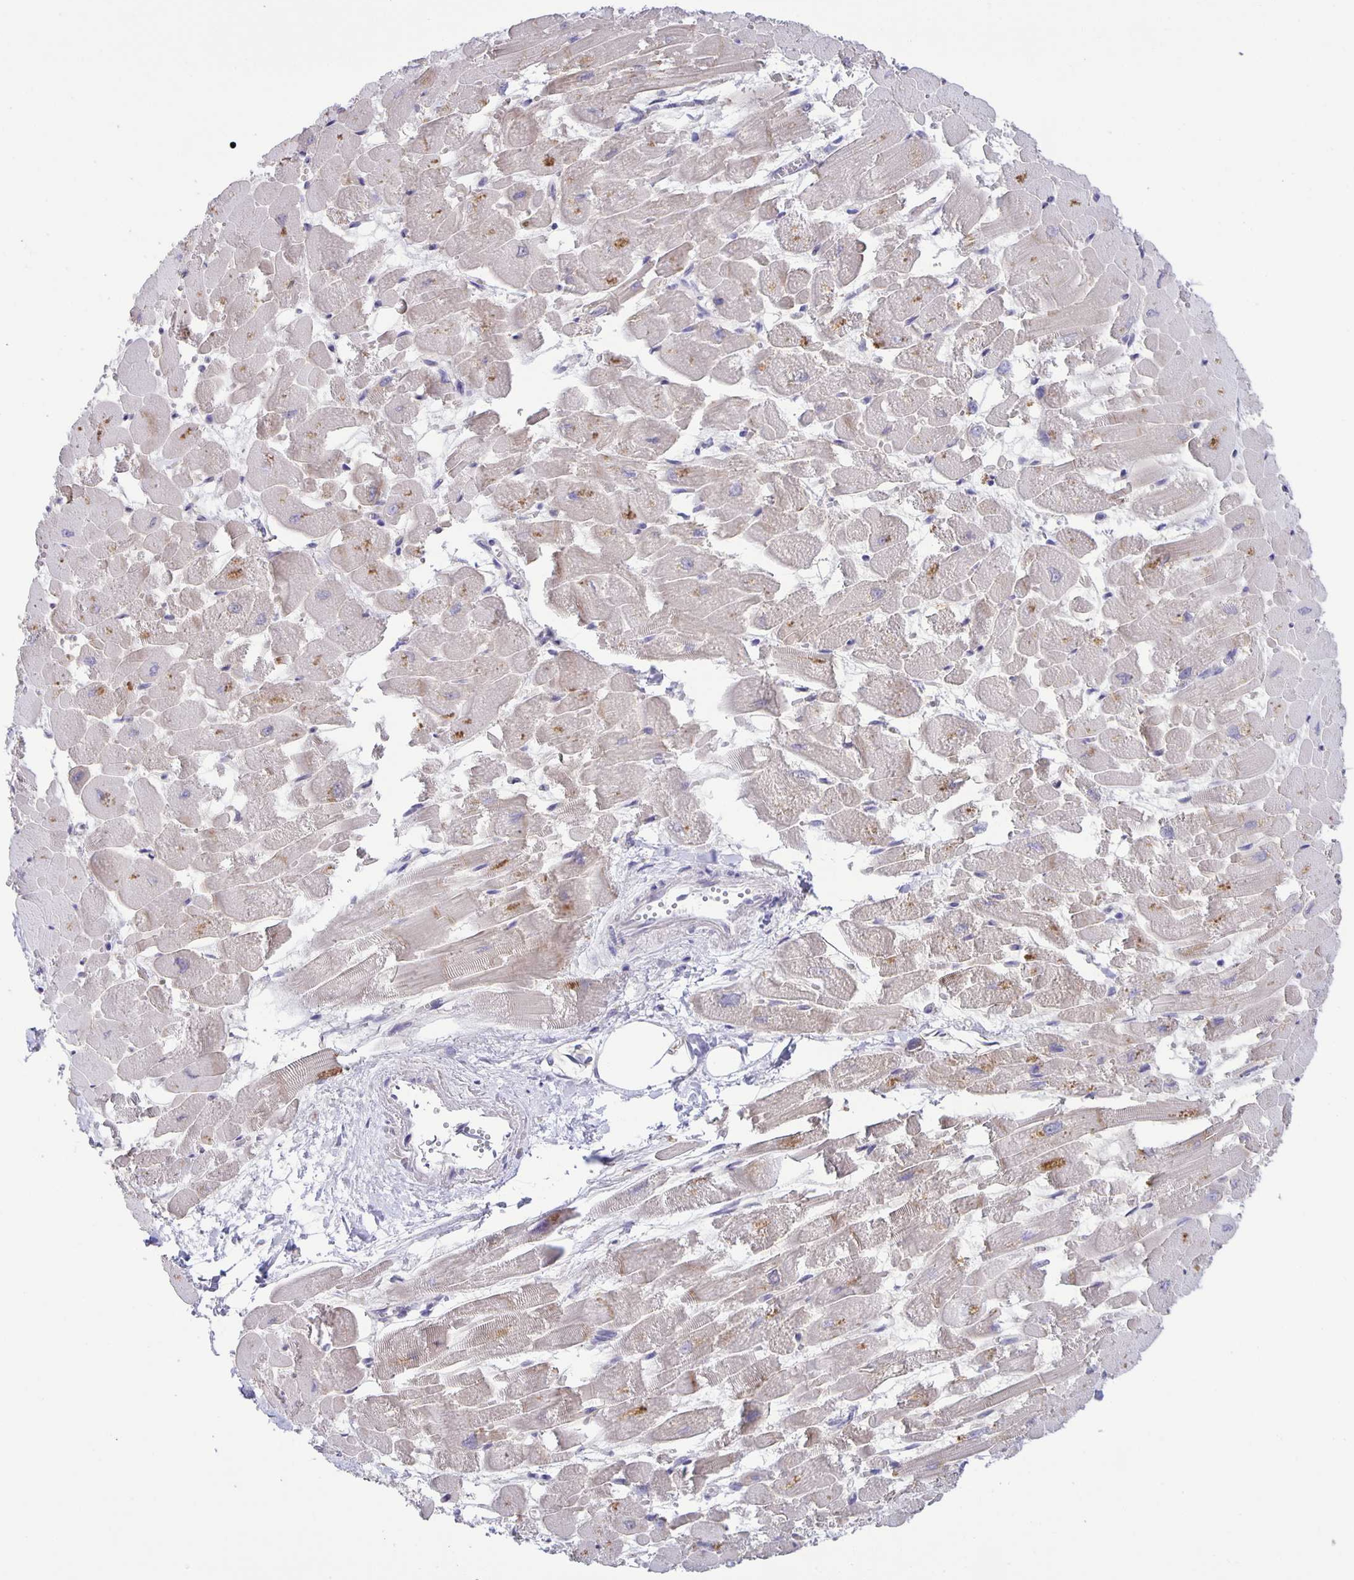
{"staining": {"intensity": "weak", "quantity": "25%-75%", "location": "cytoplasmic/membranous"}, "tissue": "heart muscle", "cell_type": "Cardiomyocytes", "image_type": "normal", "snomed": [{"axis": "morphology", "description": "Normal tissue, NOS"}, {"axis": "topography", "description": "Heart"}], "caption": "Immunohistochemical staining of benign heart muscle shows 25%-75% levels of weak cytoplasmic/membranous protein expression in approximately 25%-75% of cardiomyocytes.", "gene": "PTPN3", "patient": {"sex": "female", "age": 52}}